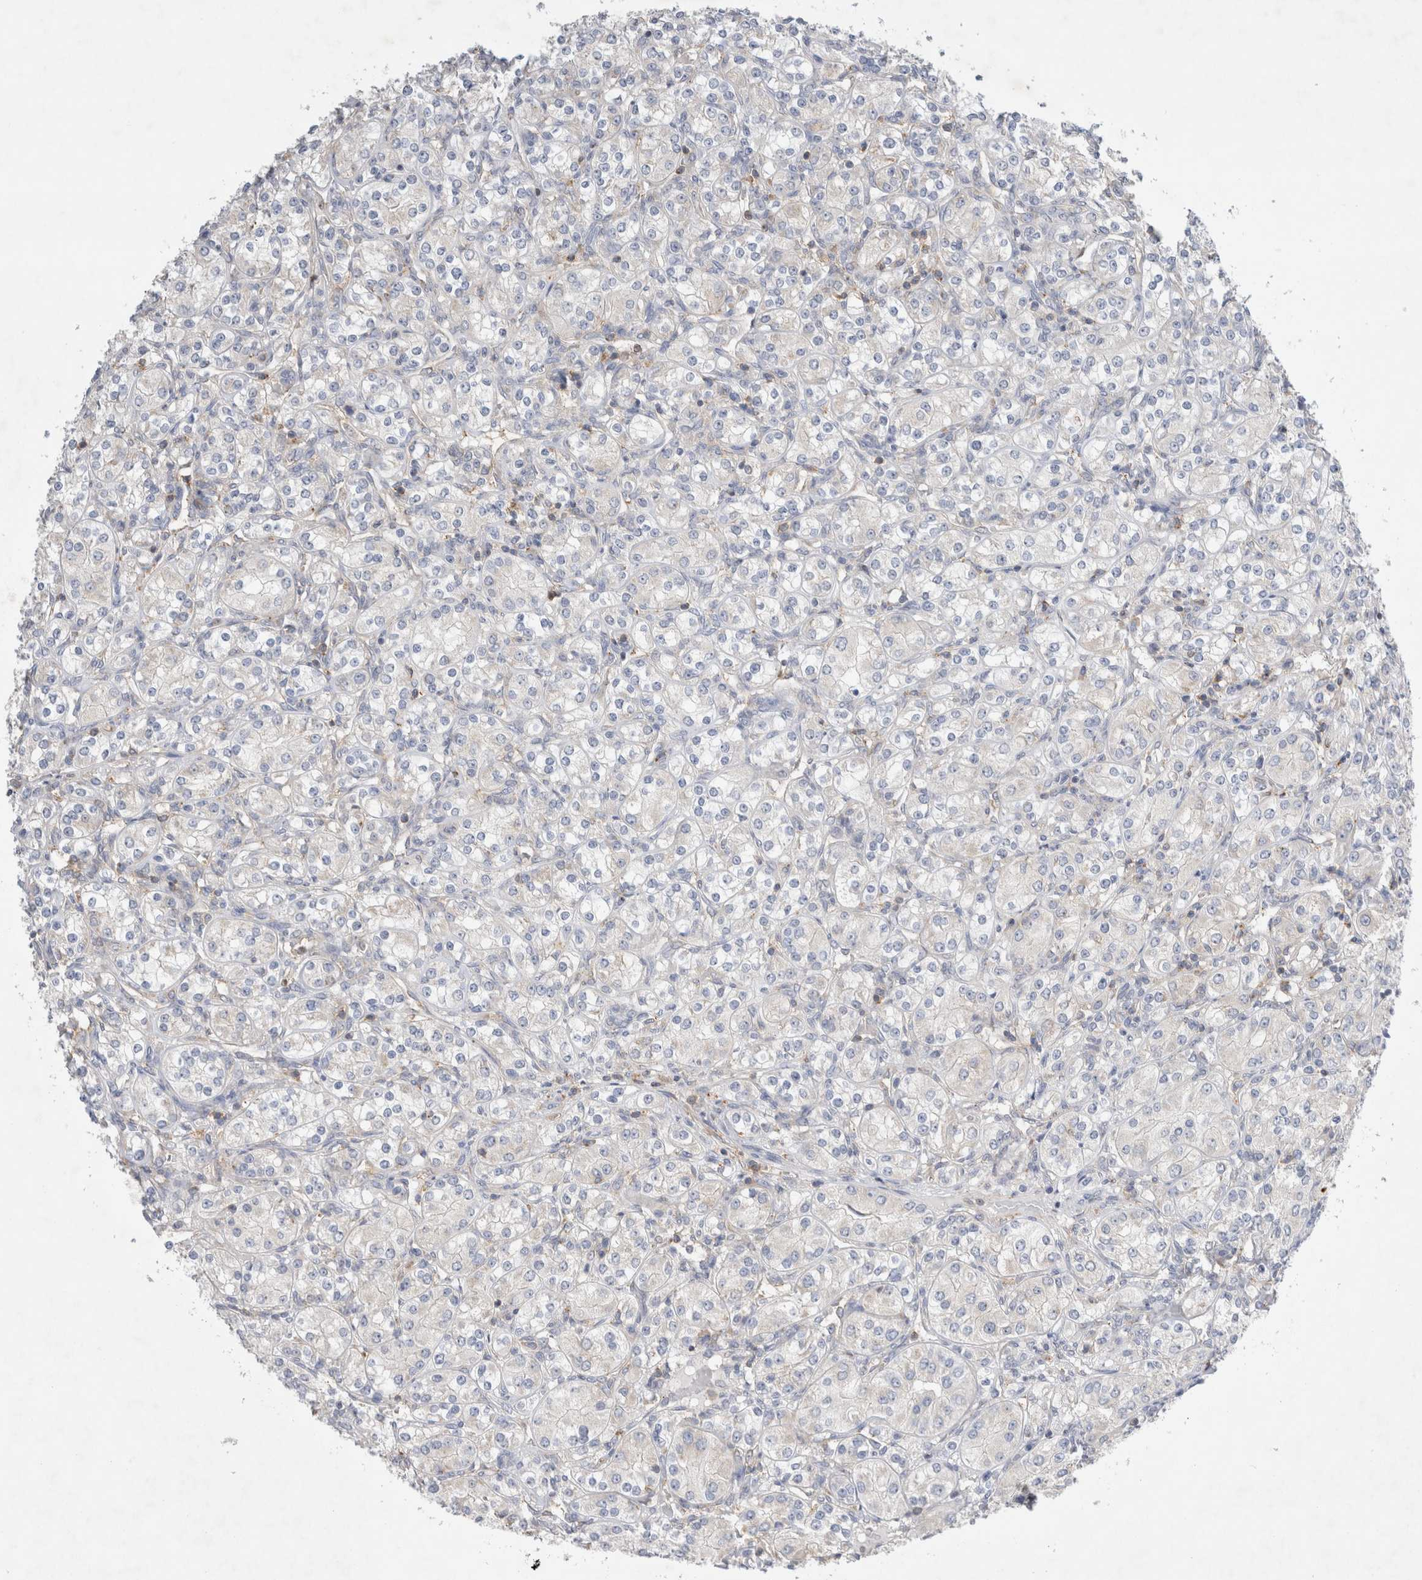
{"staining": {"intensity": "negative", "quantity": "none", "location": "none"}, "tissue": "renal cancer", "cell_type": "Tumor cells", "image_type": "cancer", "snomed": [{"axis": "morphology", "description": "Adenocarcinoma, NOS"}, {"axis": "topography", "description": "Kidney"}], "caption": "Tumor cells show no significant positivity in renal adenocarcinoma. (DAB immunohistochemistry with hematoxylin counter stain).", "gene": "ZNF23", "patient": {"sex": "male", "age": 77}}